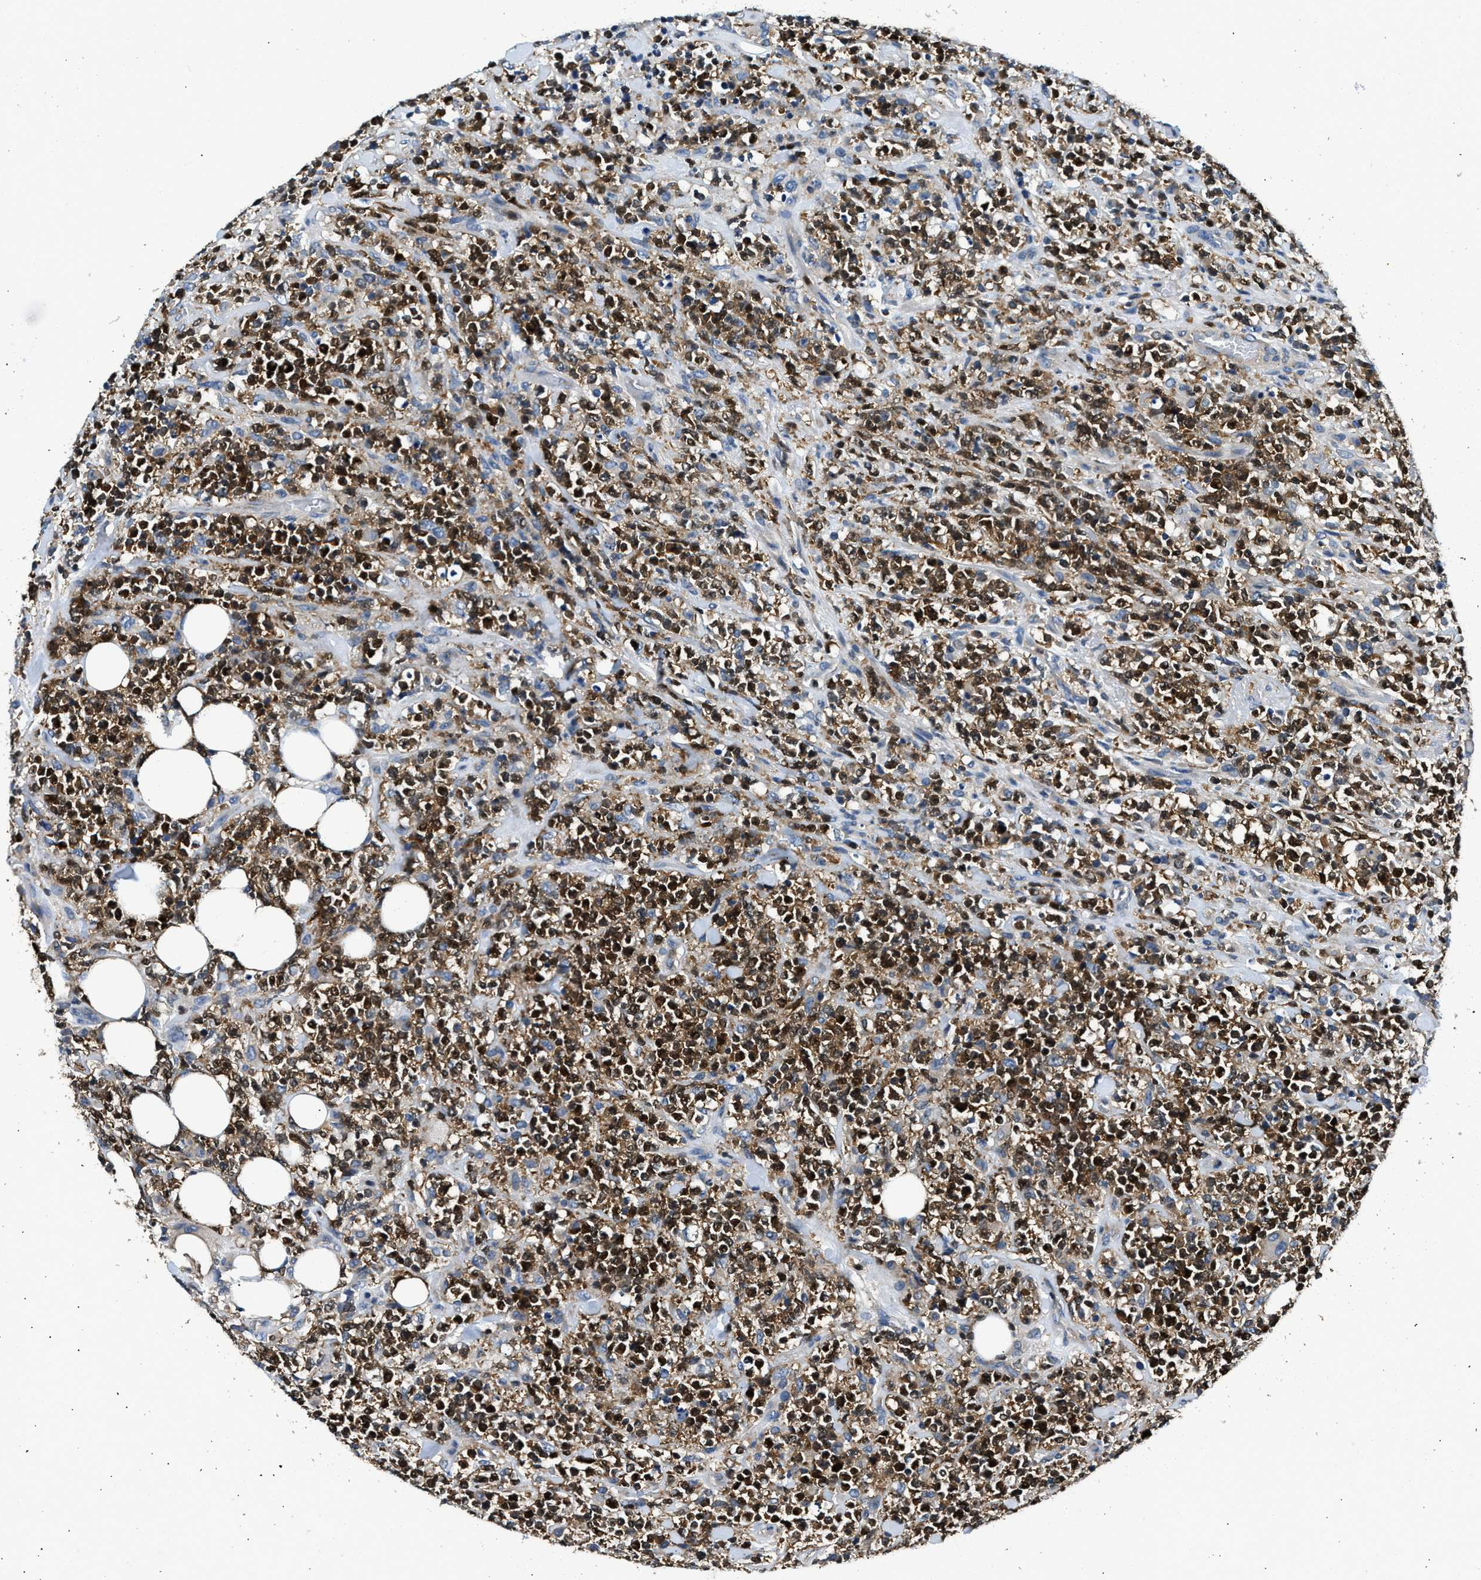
{"staining": {"intensity": "moderate", "quantity": ">75%", "location": "cytoplasmic/membranous,nuclear"}, "tissue": "lymphoma", "cell_type": "Tumor cells", "image_type": "cancer", "snomed": [{"axis": "morphology", "description": "Malignant lymphoma, non-Hodgkin's type, High grade"}, {"axis": "topography", "description": "Soft tissue"}], "caption": "High-grade malignant lymphoma, non-Hodgkin's type stained with a protein marker shows moderate staining in tumor cells.", "gene": "TOX", "patient": {"sex": "male", "age": 18}}